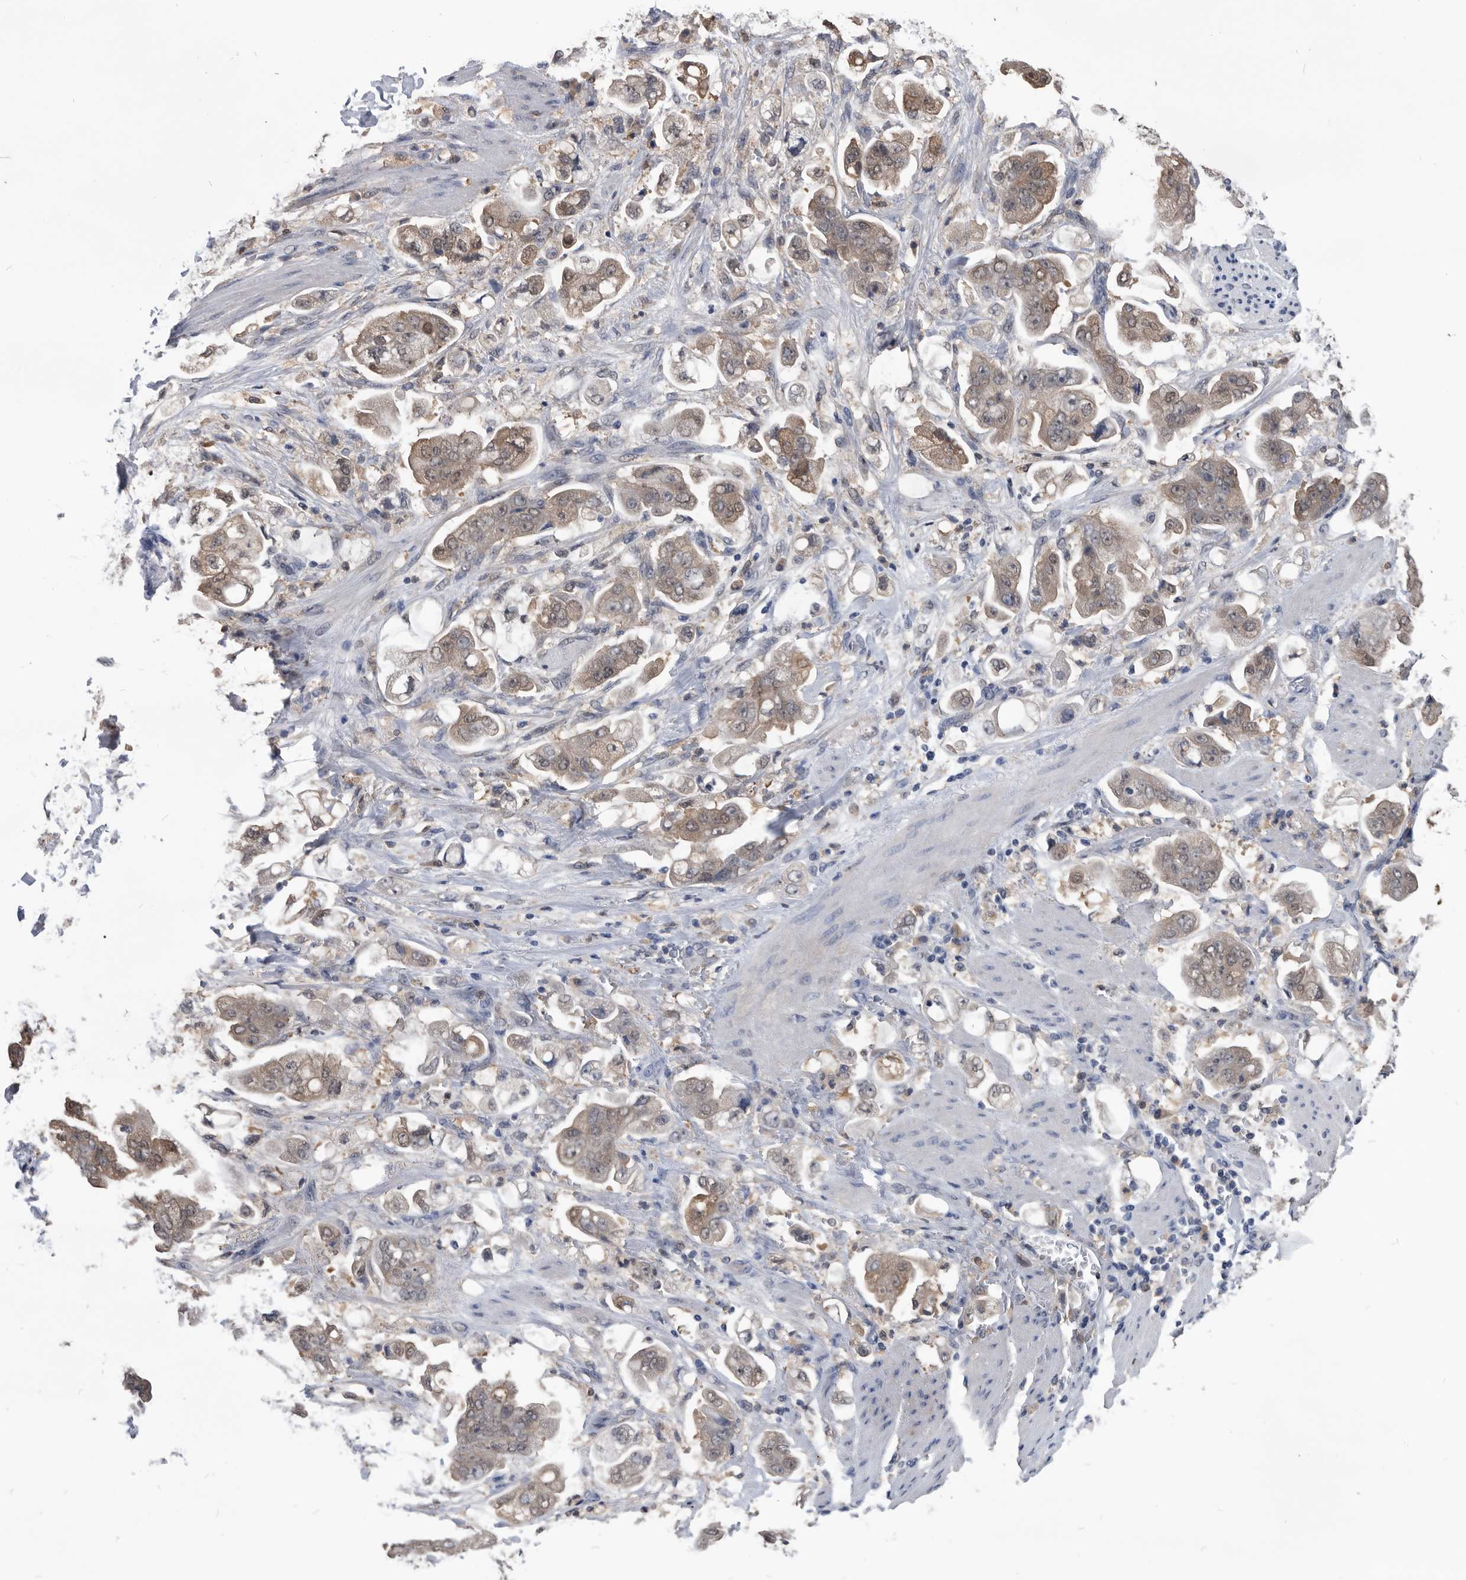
{"staining": {"intensity": "weak", "quantity": ">75%", "location": "cytoplasmic/membranous"}, "tissue": "stomach cancer", "cell_type": "Tumor cells", "image_type": "cancer", "snomed": [{"axis": "morphology", "description": "Adenocarcinoma, NOS"}, {"axis": "topography", "description": "Stomach"}], "caption": "Immunohistochemical staining of stomach cancer (adenocarcinoma) demonstrates low levels of weak cytoplasmic/membranous protein positivity in approximately >75% of tumor cells.", "gene": "PDXK", "patient": {"sex": "male", "age": 62}}